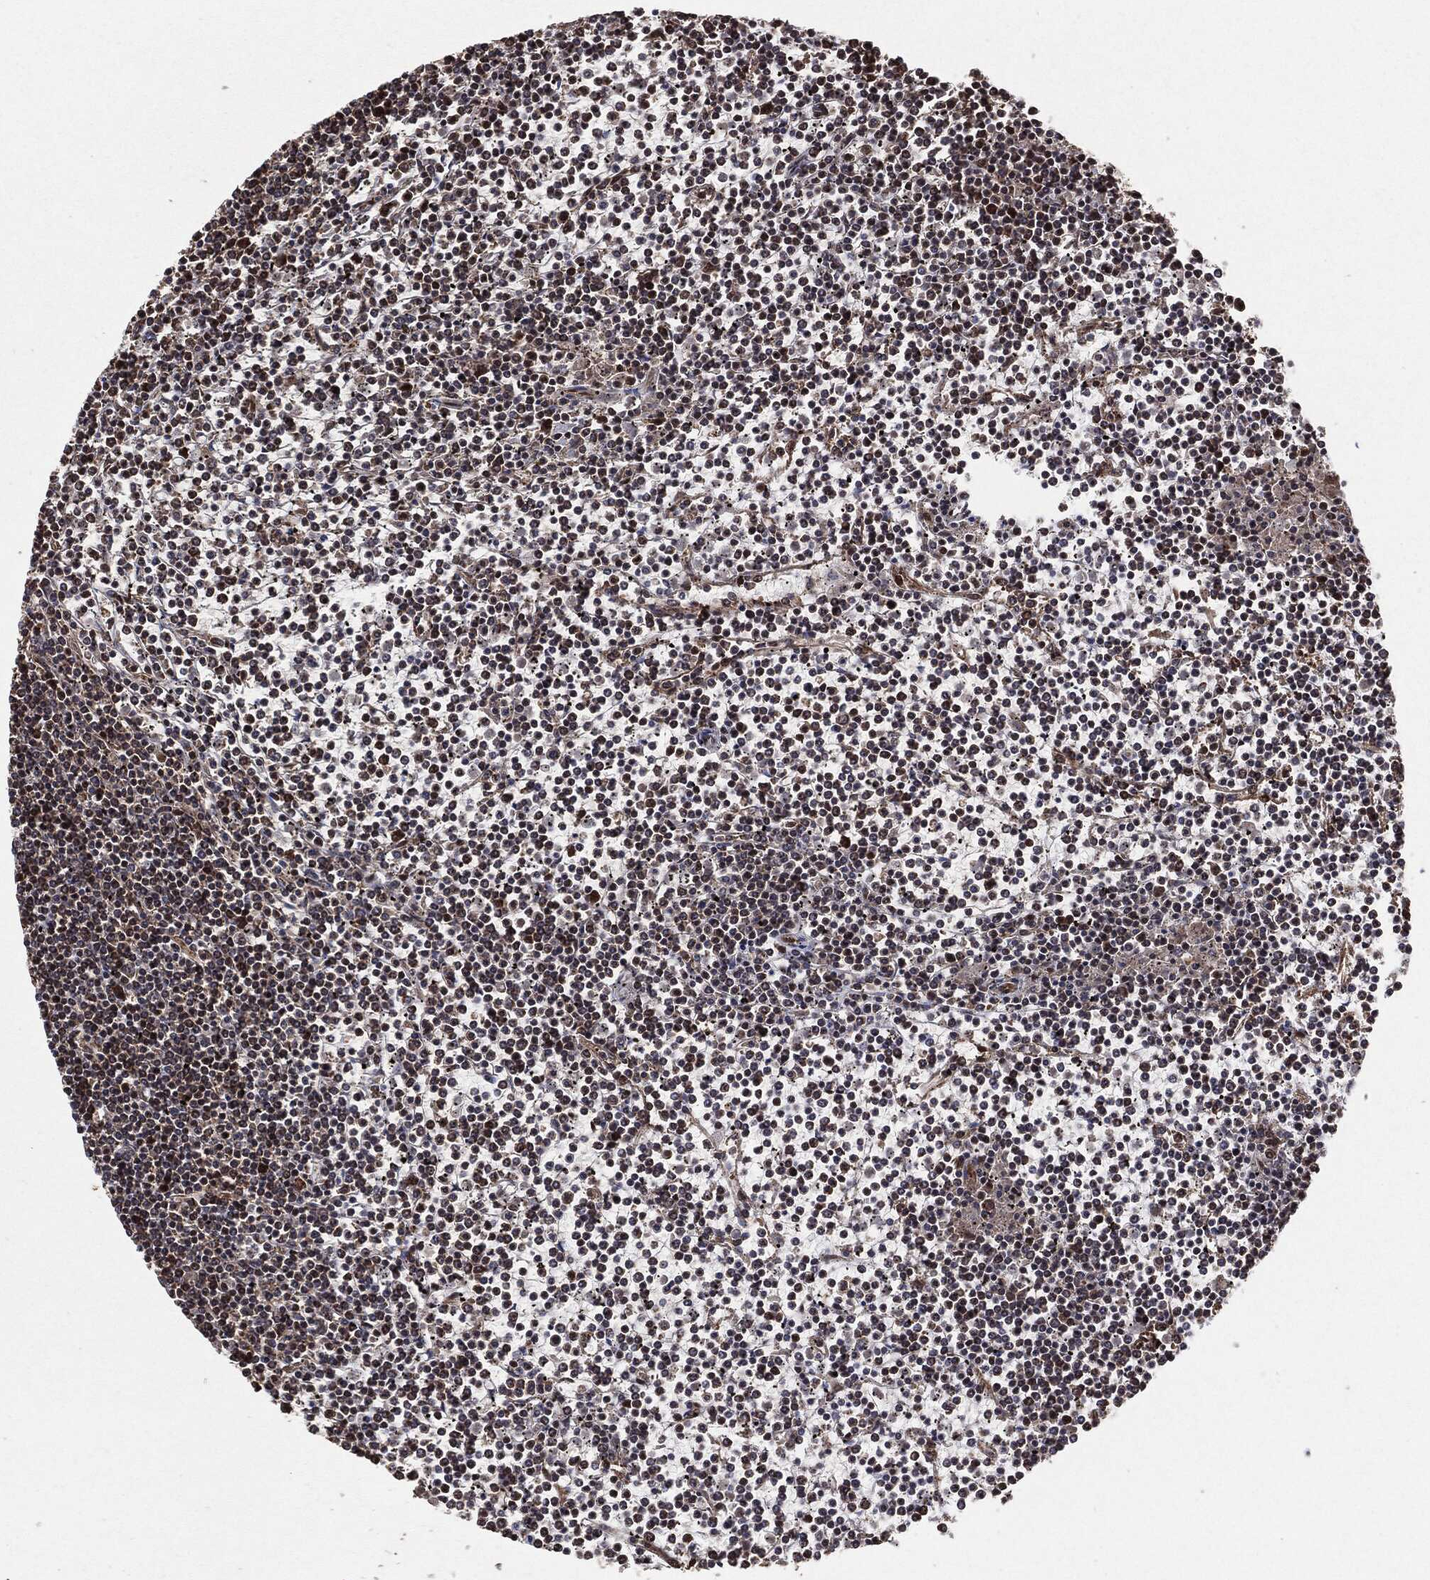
{"staining": {"intensity": "moderate", "quantity": "<25%", "location": "cytoplasmic/membranous,nuclear"}, "tissue": "lymphoma", "cell_type": "Tumor cells", "image_type": "cancer", "snomed": [{"axis": "morphology", "description": "Malignant lymphoma, non-Hodgkin's type, Low grade"}, {"axis": "topography", "description": "Spleen"}], "caption": "A histopathology image of malignant lymphoma, non-Hodgkin's type (low-grade) stained for a protein reveals moderate cytoplasmic/membranous and nuclear brown staining in tumor cells.", "gene": "BCAR1", "patient": {"sex": "female", "age": 19}}